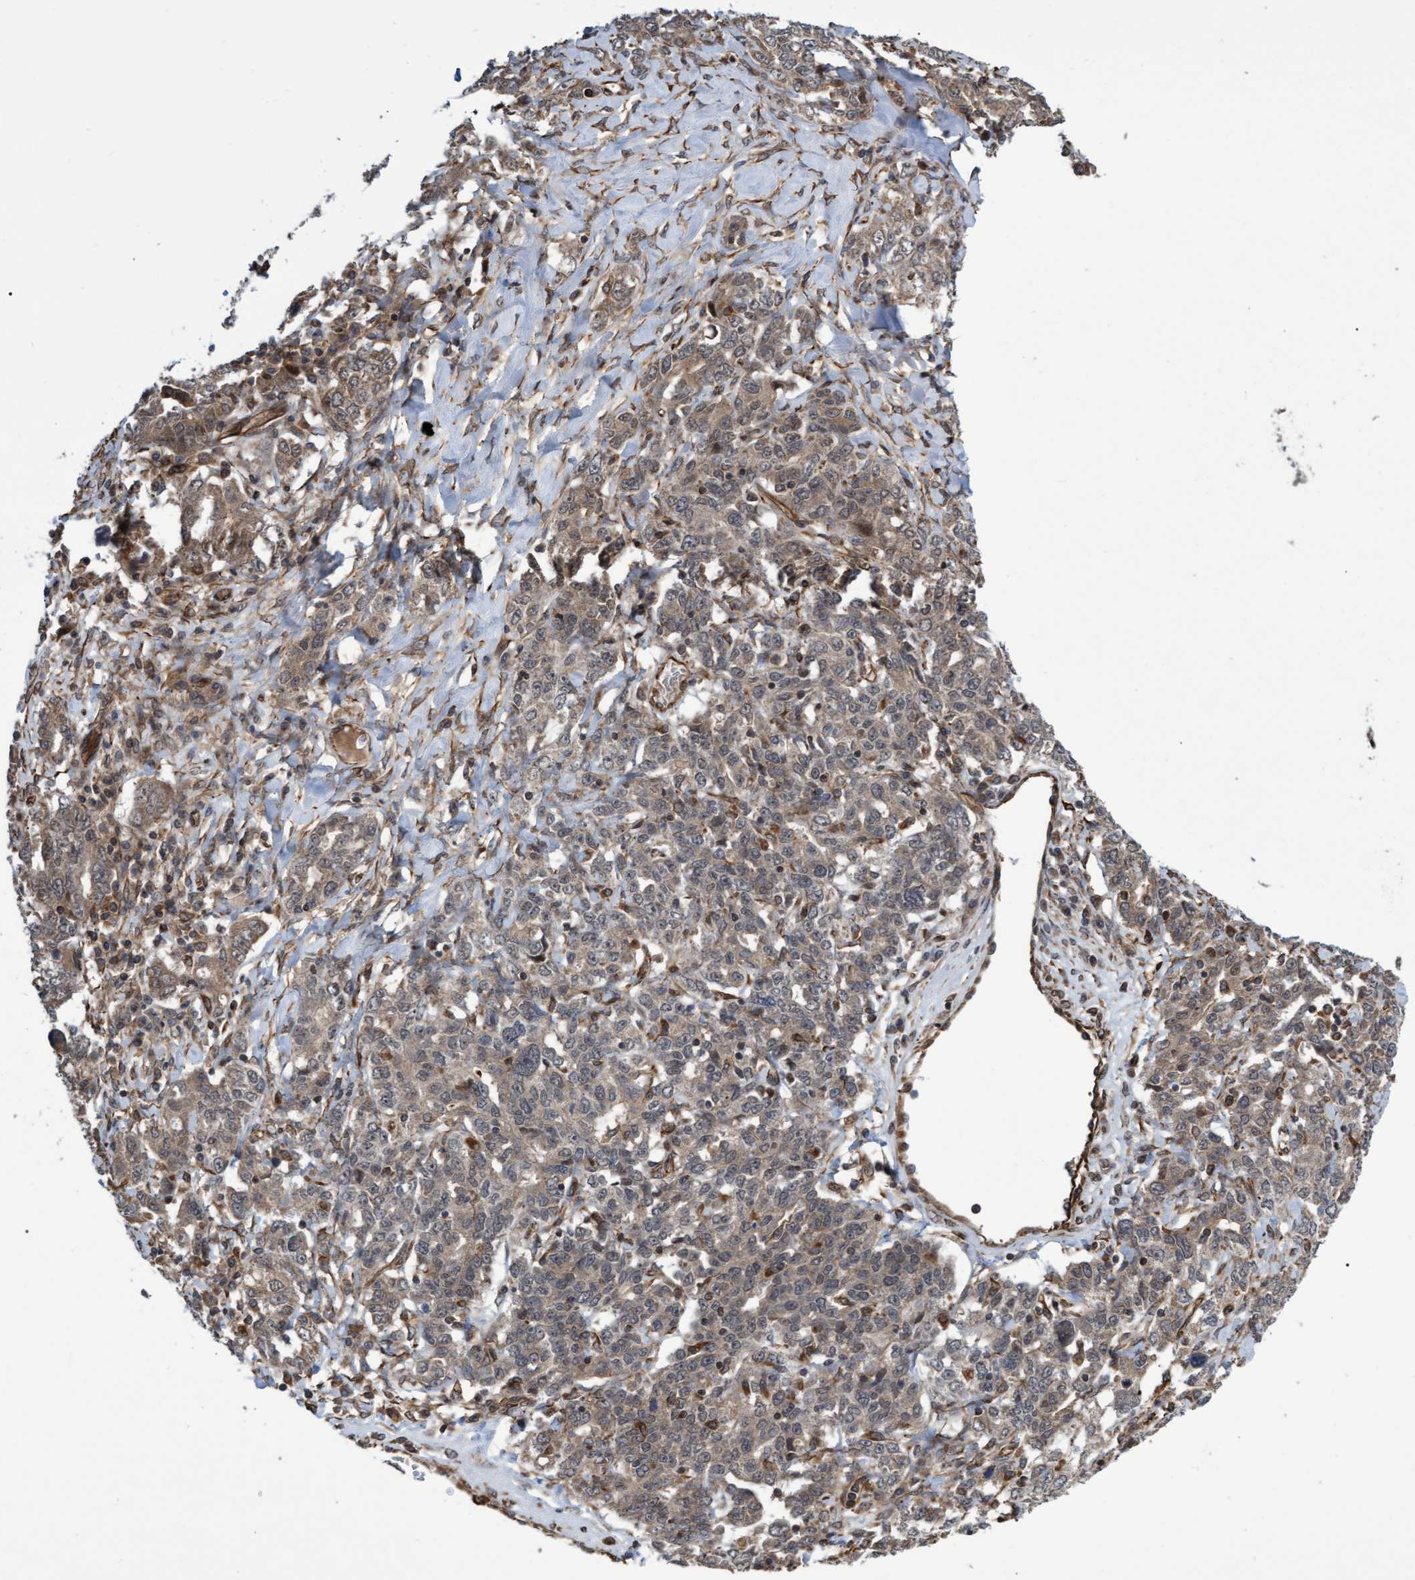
{"staining": {"intensity": "weak", "quantity": ">75%", "location": "cytoplasmic/membranous"}, "tissue": "ovarian cancer", "cell_type": "Tumor cells", "image_type": "cancer", "snomed": [{"axis": "morphology", "description": "Carcinoma, endometroid"}, {"axis": "topography", "description": "Ovary"}], "caption": "Ovarian cancer tissue reveals weak cytoplasmic/membranous staining in about >75% of tumor cells, visualized by immunohistochemistry.", "gene": "TNFRSF10B", "patient": {"sex": "female", "age": 62}}